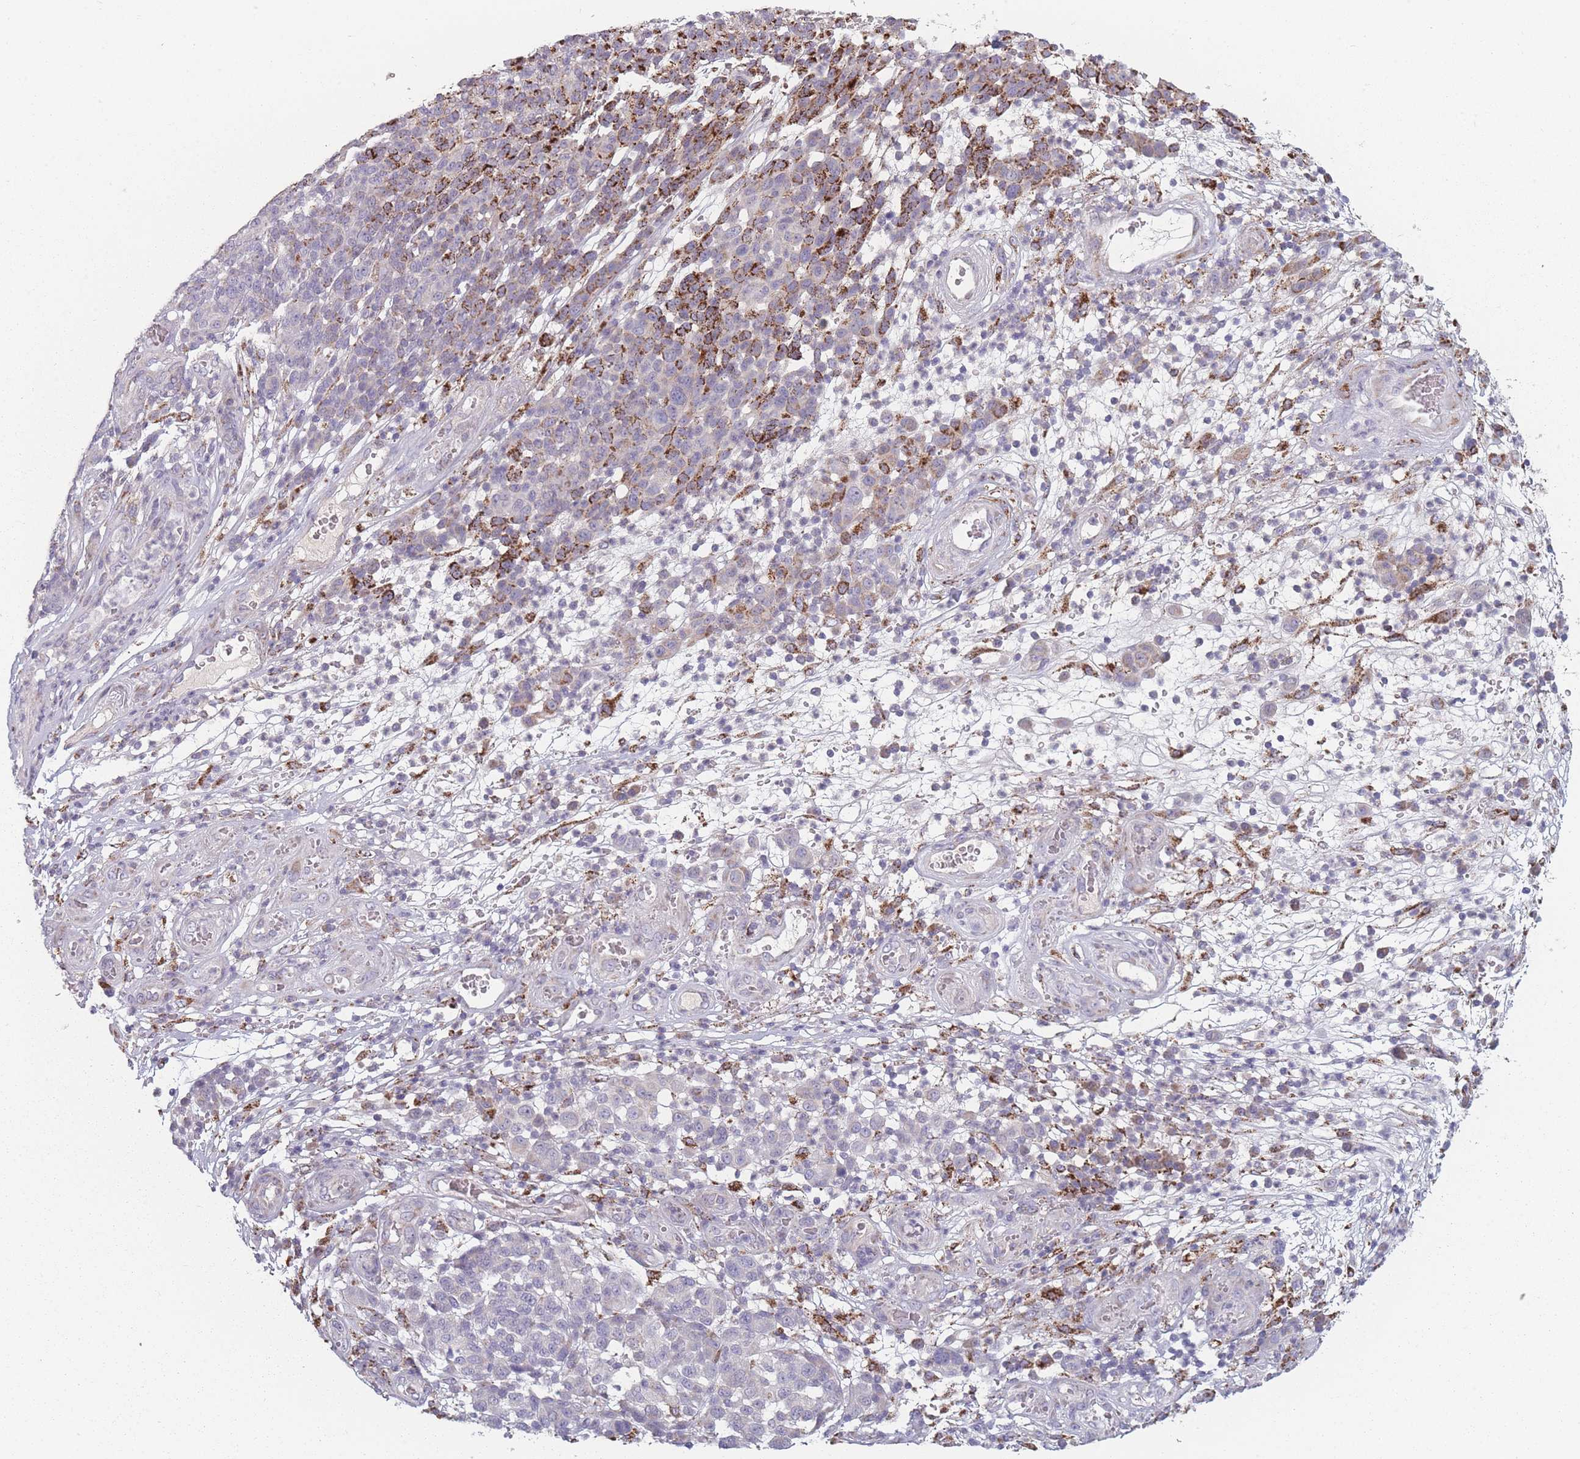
{"staining": {"intensity": "strong", "quantity": "<25%", "location": "cytoplasmic/membranous"}, "tissue": "melanoma", "cell_type": "Tumor cells", "image_type": "cancer", "snomed": [{"axis": "morphology", "description": "Malignant melanoma, NOS"}, {"axis": "topography", "description": "Skin"}], "caption": "Melanoma stained with a brown dye reveals strong cytoplasmic/membranous positive expression in approximately <25% of tumor cells.", "gene": "PEX11B", "patient": {"sex": "male", "age": 49}}